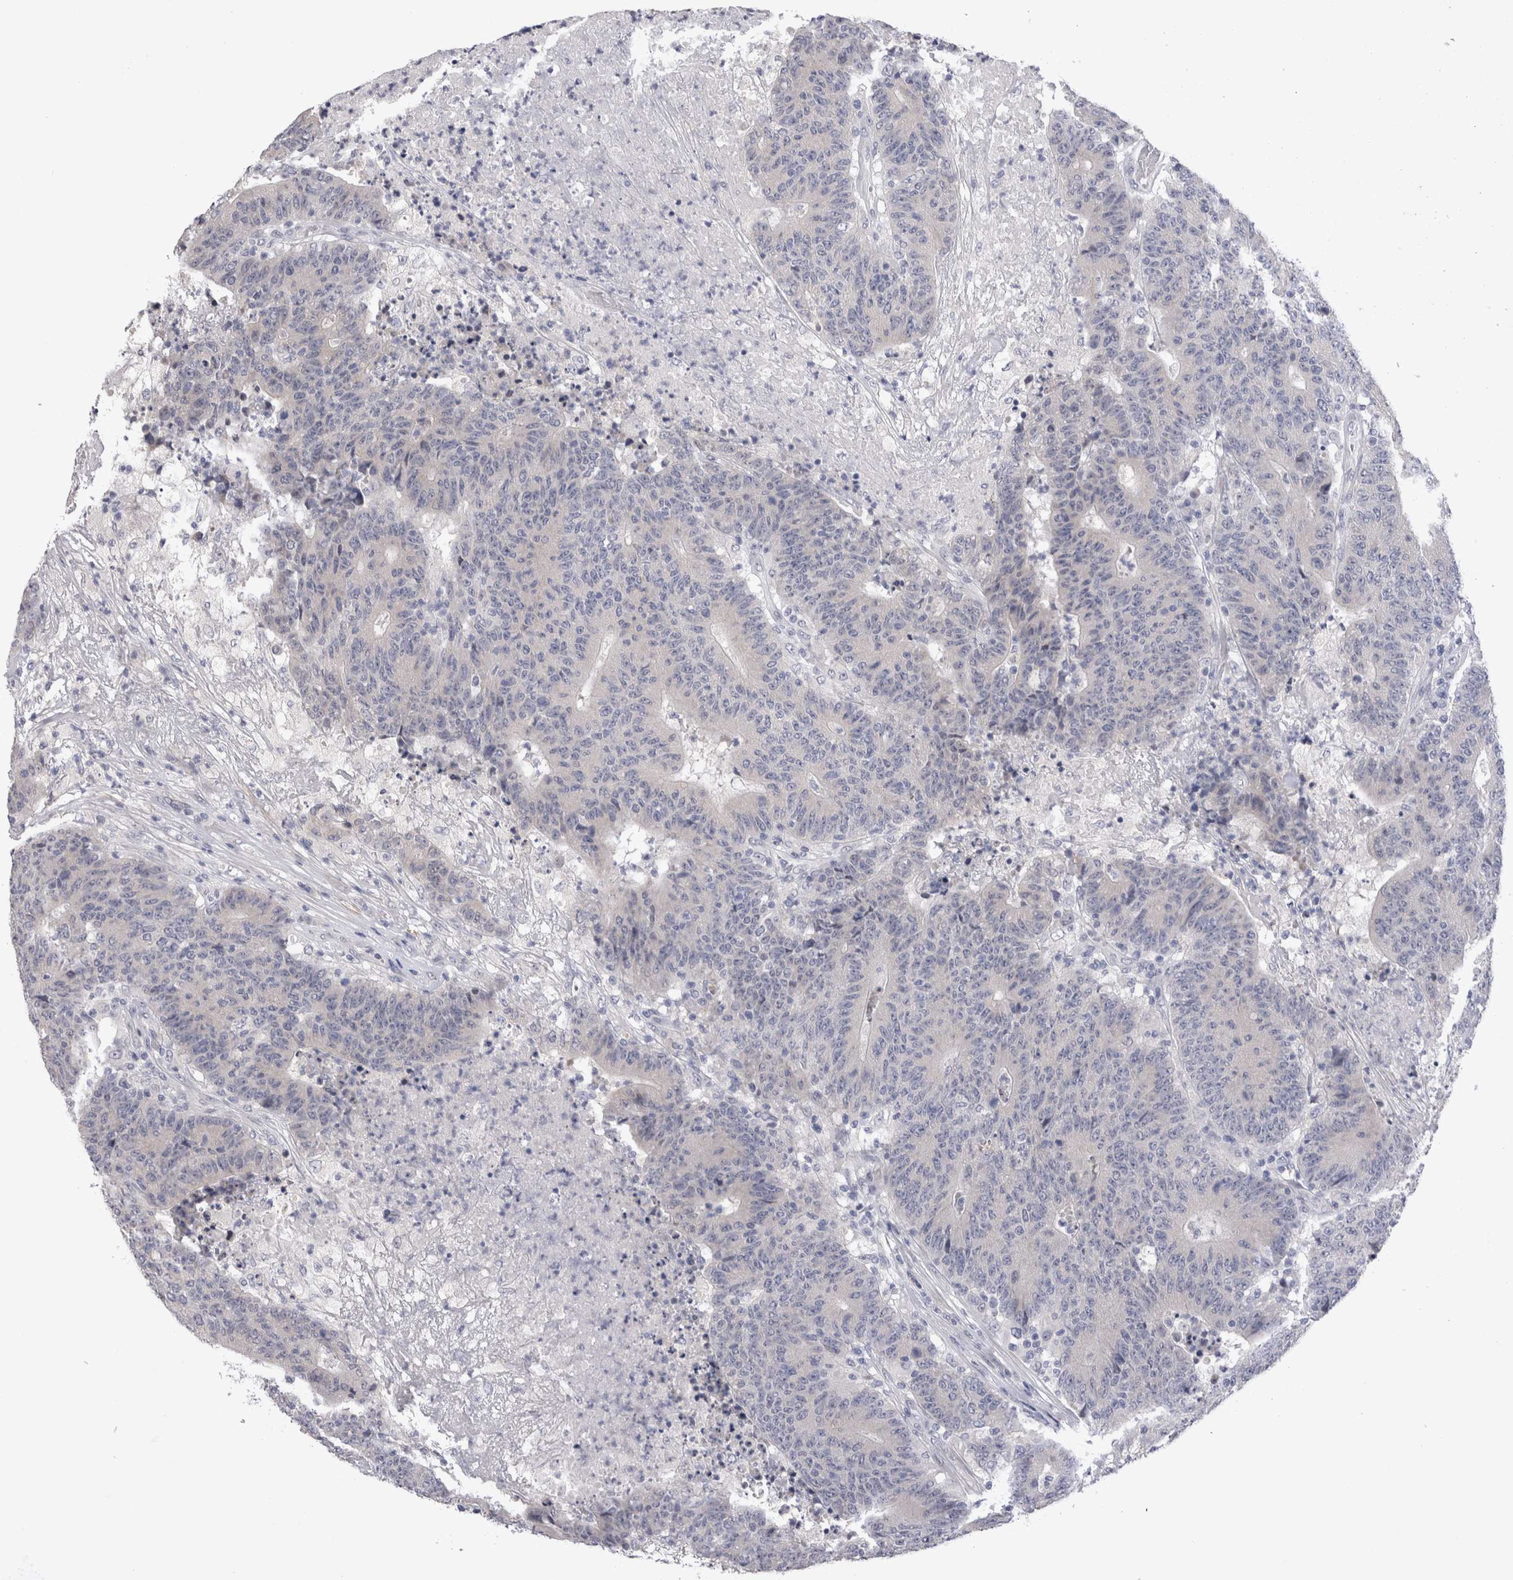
{"staining": {"intensity": "negative", "quantity": "none", "location": "none"}, "tissue": "colorectal cancer", "cell_type": "Tumor cells", "image_type": "cancer", "snomed": [{"axis": "morphology", "description": "Normal tissue, NOS"}, {"axis": "morphology", "description": "Adenocarcinoma, NOS"}, {"axis": "topography", "description": "Colon"}], "caption": "The immunohistochemistry histopathology image has no significant expression in tumor cells of colorectal cancer tissue.", "gene": "CRYBG1", "patient": {"sex": "female", "age": 75}}